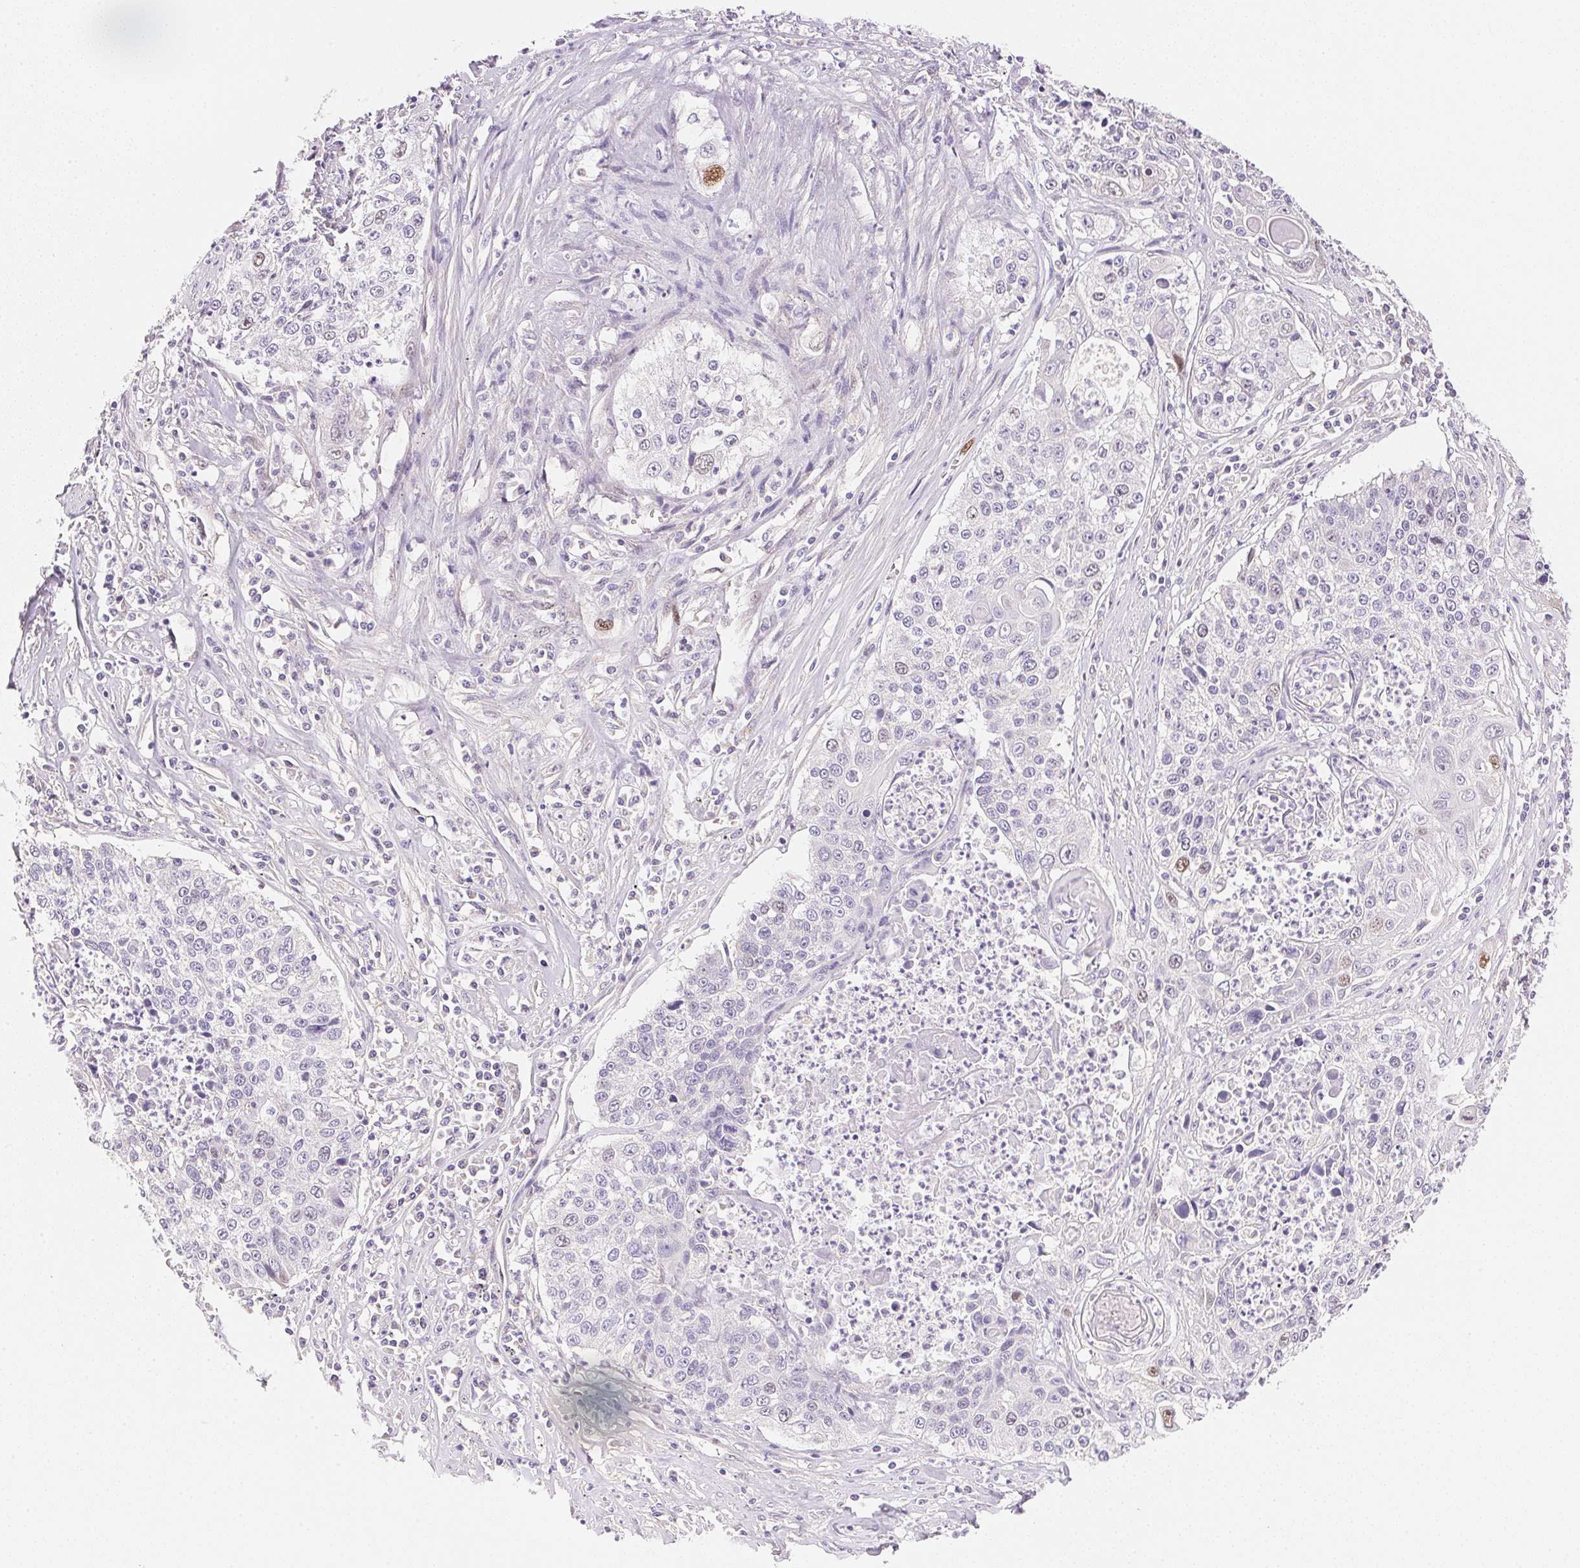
{"staining": {"intensity": "moderate", "quantity": "<25%", "location": "nuclear"}, "tissue": "lung cancer", "cell_type": "Tumor cells", "image_type": "cancer", "snomed": [{"axis": "morphology", "description": "Squamous cell carcinoma, NOS"}, {"axis": "morphology", "description": "Squamous cell carcinoma, metastatic, NOS"}, {"axis": "topography", "description": "Lung"}, {"axis": "topography", "description": "Pleura, NOS"}], "caption": "Lung cancer stained for a protein (brown) exhibits moderate nuclear positive staining in approximately <25% of tumor cells.", "gene": "SMTN", "patient": {"sex": "male", "age": 72}}